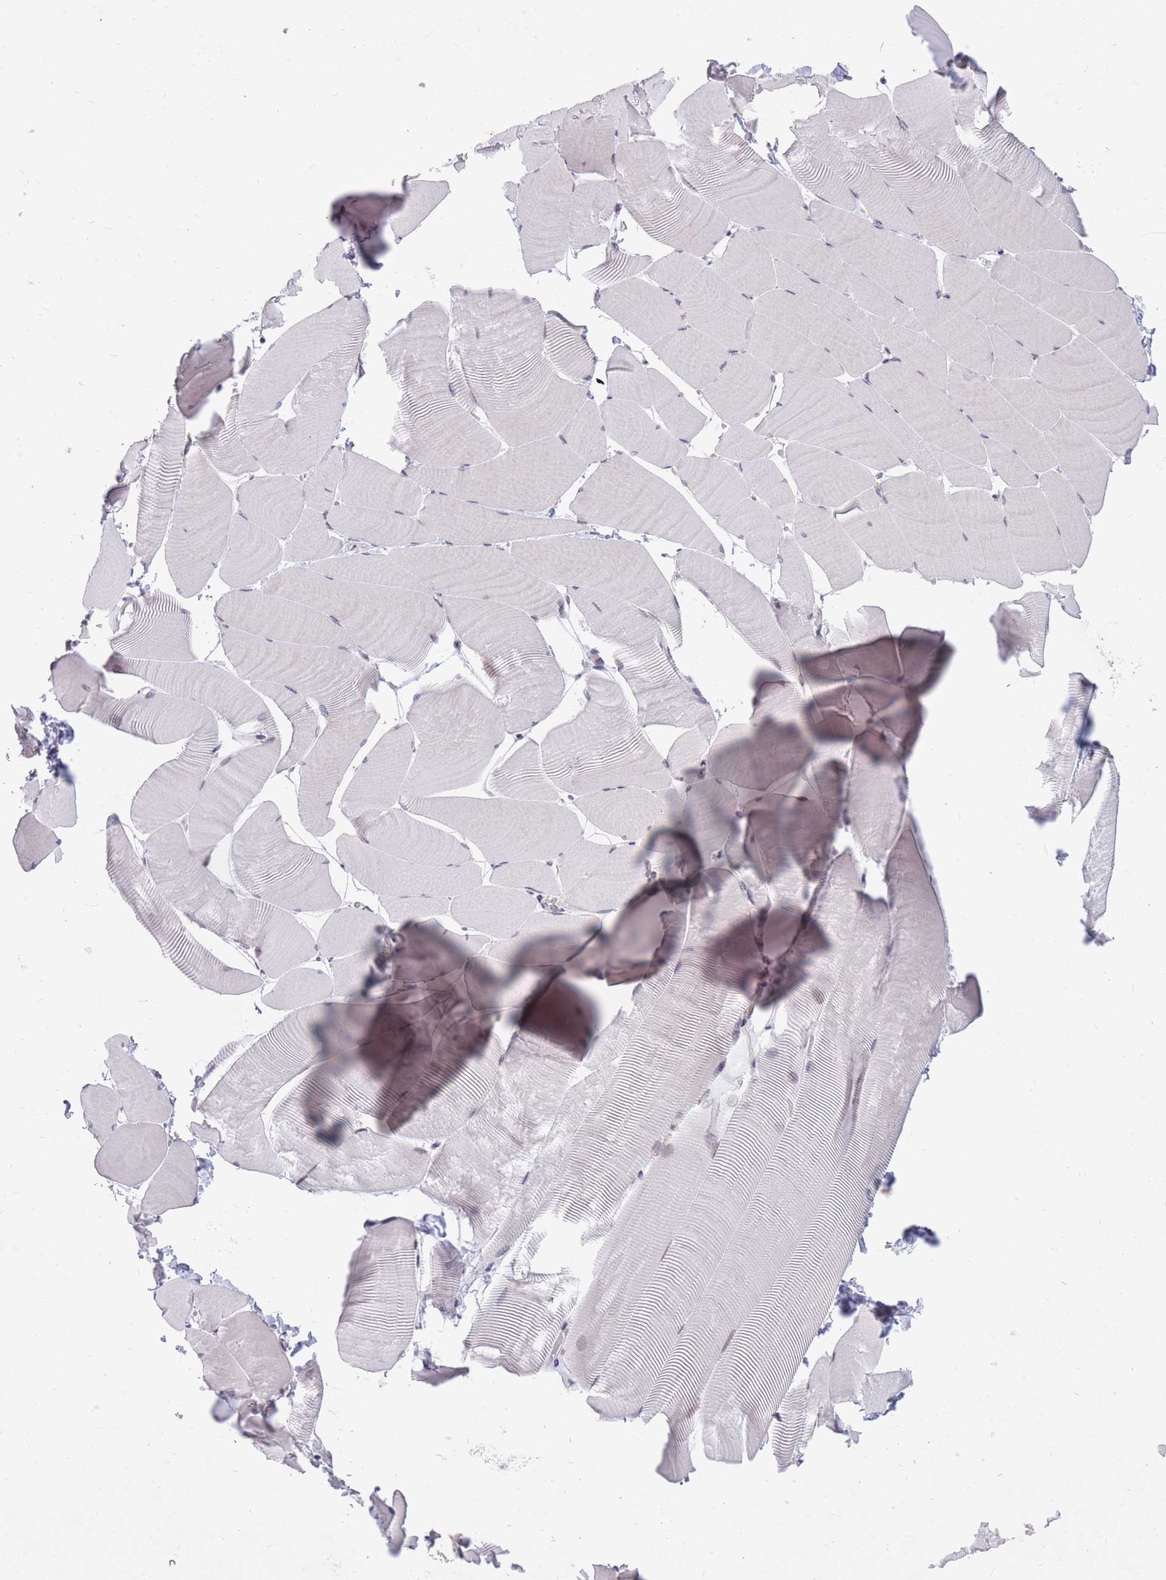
{"staining": {"intensity": "negative", "quantity": "none", "location": "none"}, "tissue": "skeletal muscle", "cell_type": "Myocytes", "image_type": "normal", "snomed": [{"axis": "morphology", "description": "Normal tissue, NOS"}, {"axis": "topography", "description": "Skeletal muscle"}], "caption": "Immunohistochemistry (IHC) photomicrograph of unremarkable skeletal muscle: human skeletal muscle stained with DAB reveals no significant protein staining in myocytes.", "gene": "HOOK2", "patient": {"sex": "male", "age": 25}}